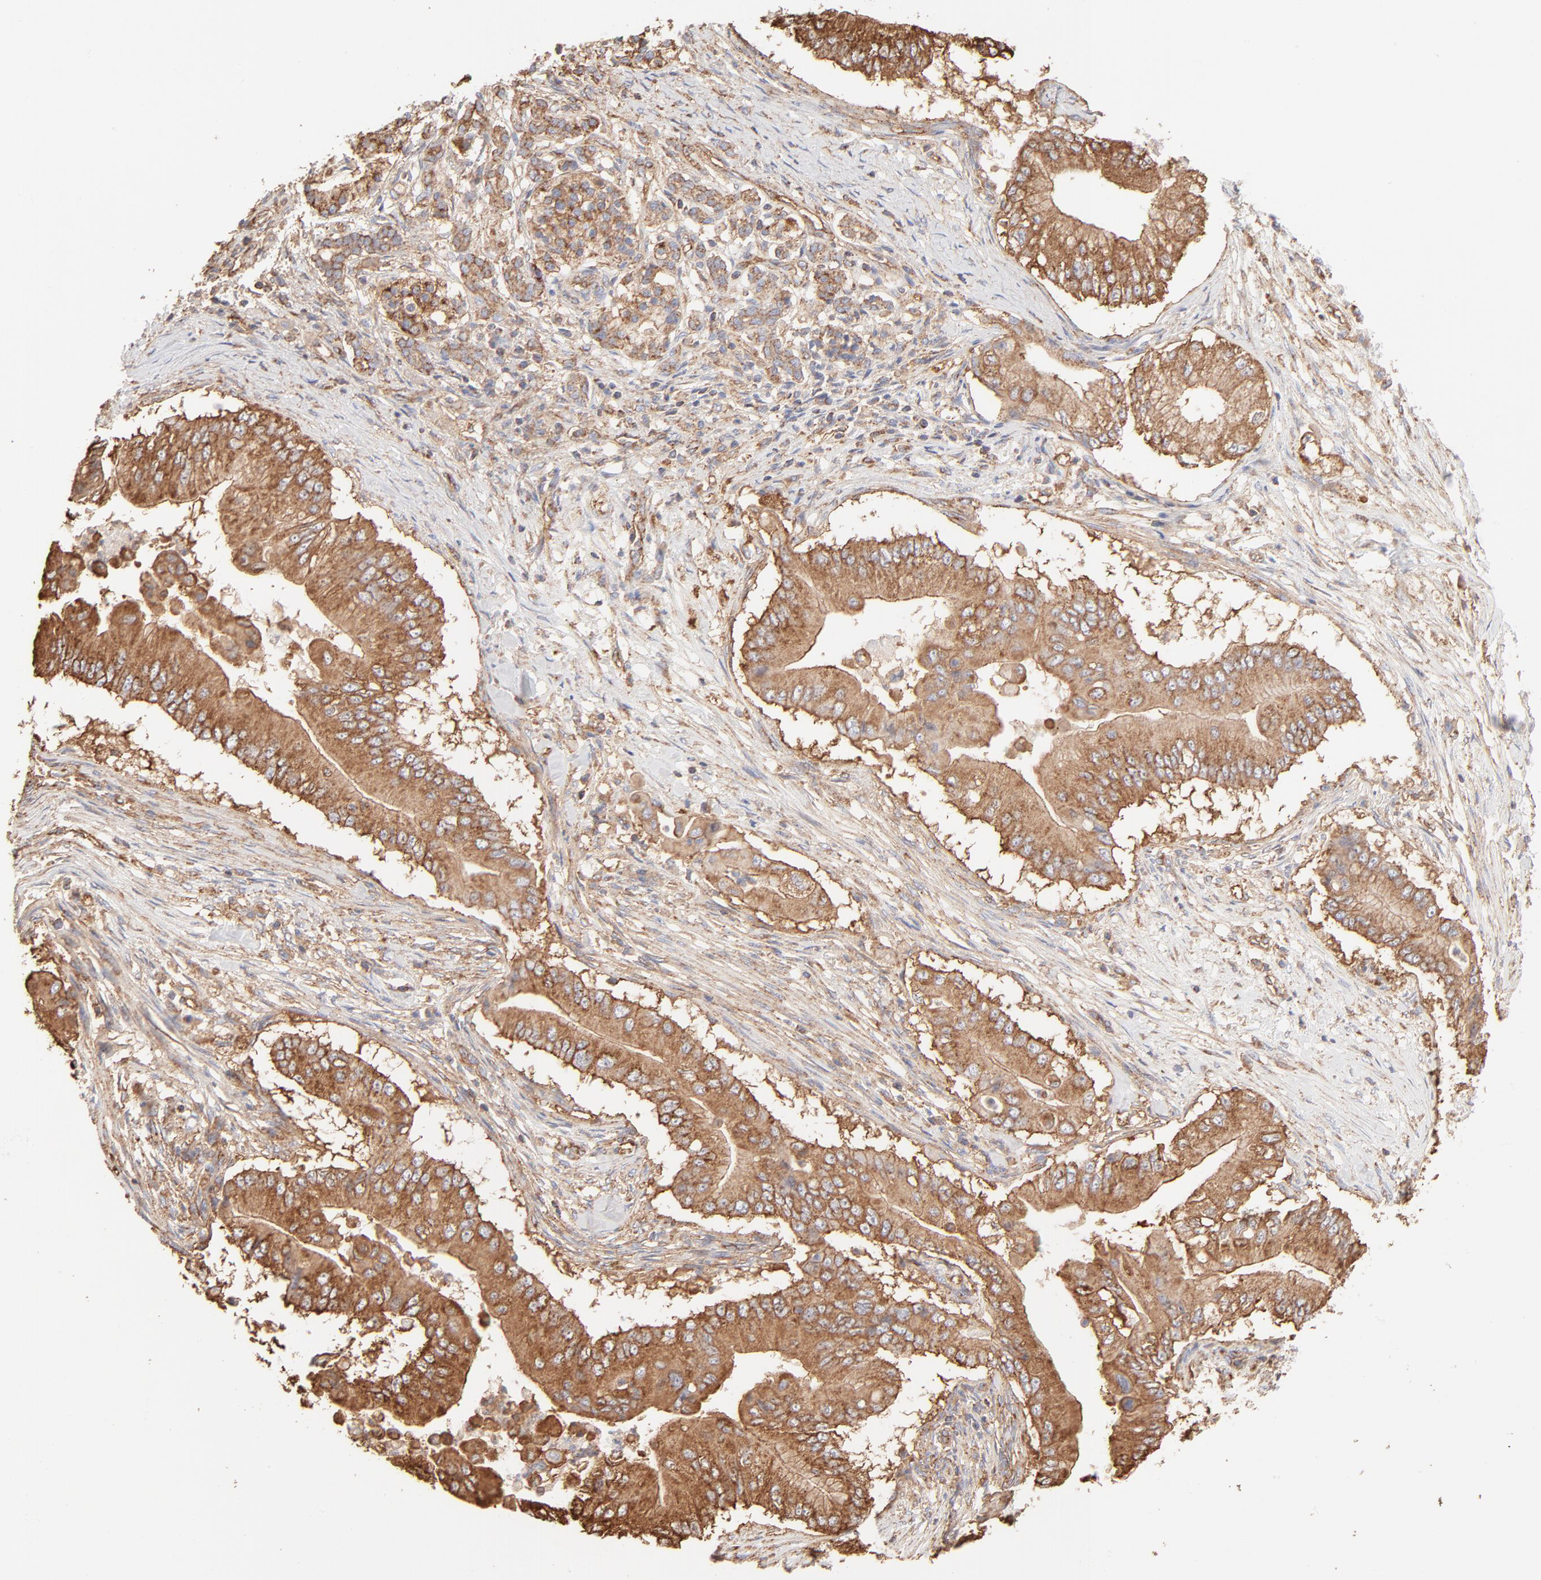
{"staining": {"intensity": "moderate", "quantity": ">75%", "location": "cytoplasmic/membranous"}, "tissue": "pancreatic cancer", "cell_type": "Tumor cells", "image_type": "cancer", "snomed": [{"axis": "morphology", "description": "Adenocarcinoma, NOS"}, {"axis": "topography", "description": "Pancreas"}], "caption": "High-power microscopy captured an IHC histopathology image of pancreatic cancer (adenocarcinoma), revealing moderate cytoplasmic/membranous positivity in approximately >75% of tumor cells.", "gene": "CLTB", "patient": {"sex": "male", "age": 62}}